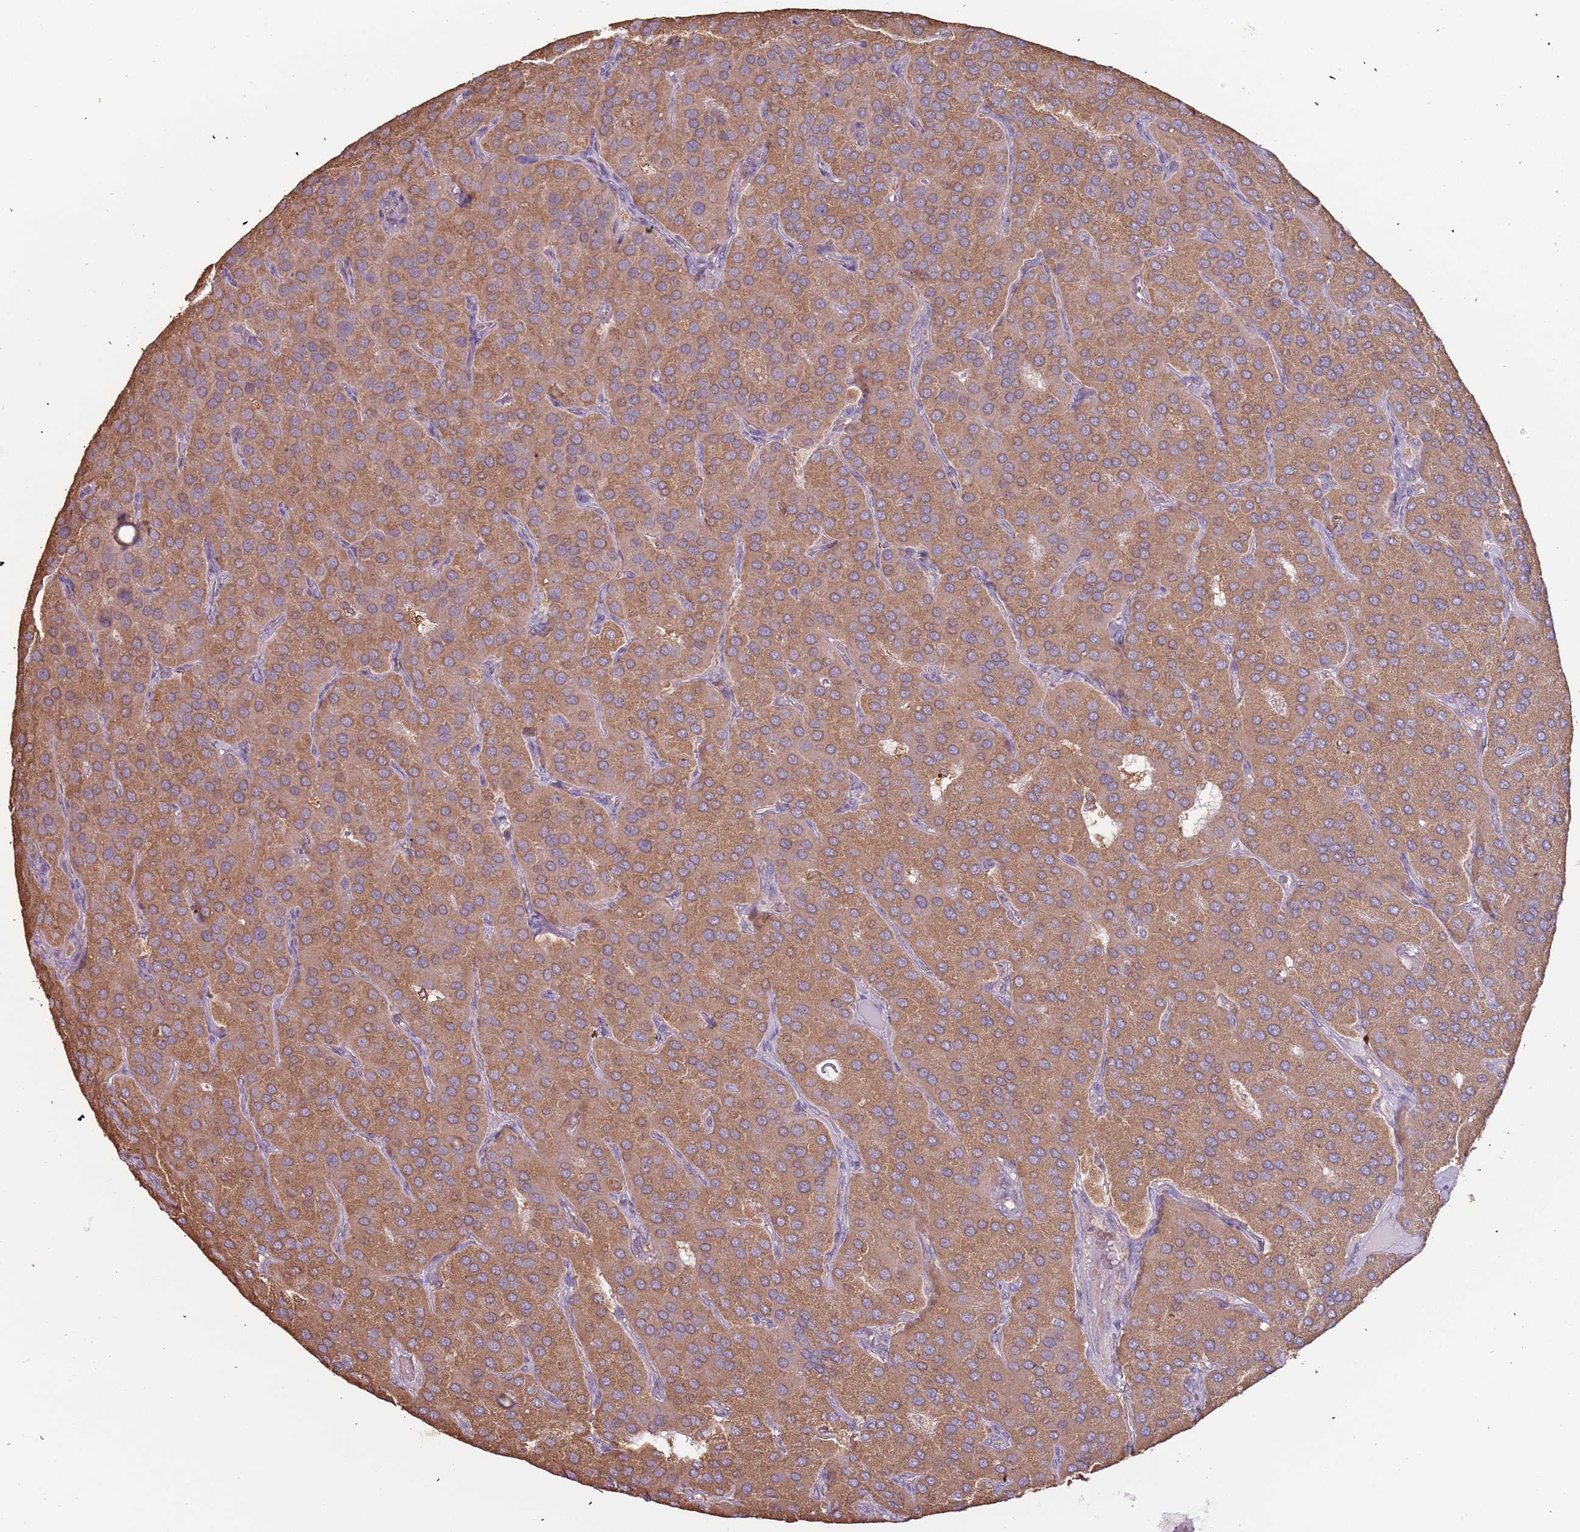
{"staining": {"intensity": "moderate", "quantity": ">75%", "location": "cytoplasmic/membranous"}, "tissue": "parathyroid gland", "cell_type": "Glandular cells", "image_type": "normal", "snomed": [{"axis": "morphology", "description": "Normal tissue, NOS"}, {"axis": "morphology", "description": "Adenoma, NOS"}, {"axis": "topography", "description": "Parathyroid gland"}], "caption": "Immunohistochemical staining of unremarkable parathyroid gland reveals medium levels of moderate cytoplasmic/membranous positivity in about >75% of glandular cells. The staining was performed using DAB (3,3'-diaminobenzidine) to visualize the protein expression in brown, while the nuclei were stained in blue with hematoxylin (Magnification: 20x).", "gene": "ATOSB", "patient": {"sex": "female", "age": 86}}